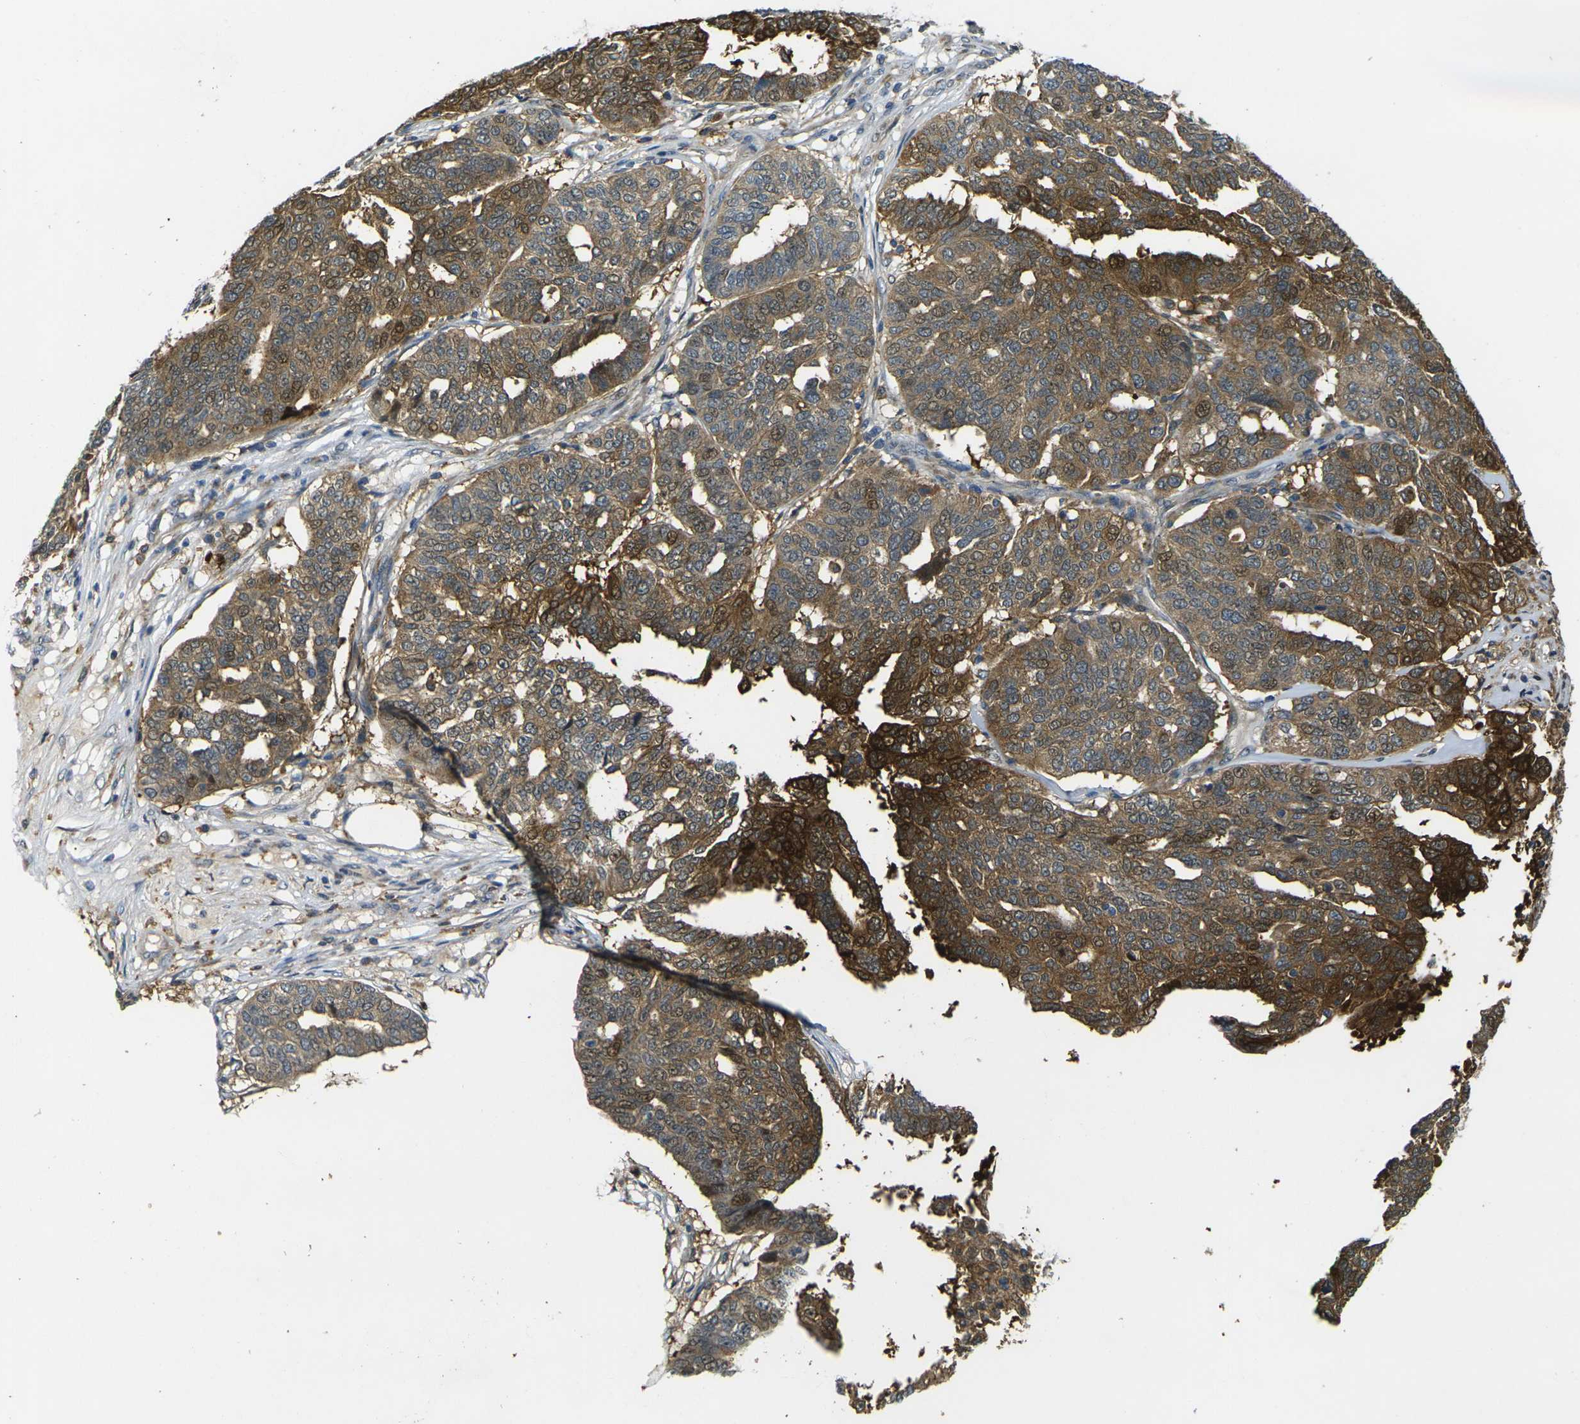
{"staining": {"intensity": "strong", "quantity": "25%-75%", "location": "cytoplasmic/membranous,nuclear"}, "tissue": "ovarian cancer", "cell_type": "Tumor cells", "image_type": "cancer", "snomed": [{"axis": "morphology", "description": "Cystadenocarcinoma, serous, NOS"}, {"axis": "topography", "description": "Ovary"}], "caption": "Strong cytoplasmic/membranous and nuclear protein positivity is appreciated in about 25%-75% of tumor cells in ovarian cancer.", "gene": "PIGL", "patient": {"sex": "female", "age": 59}}